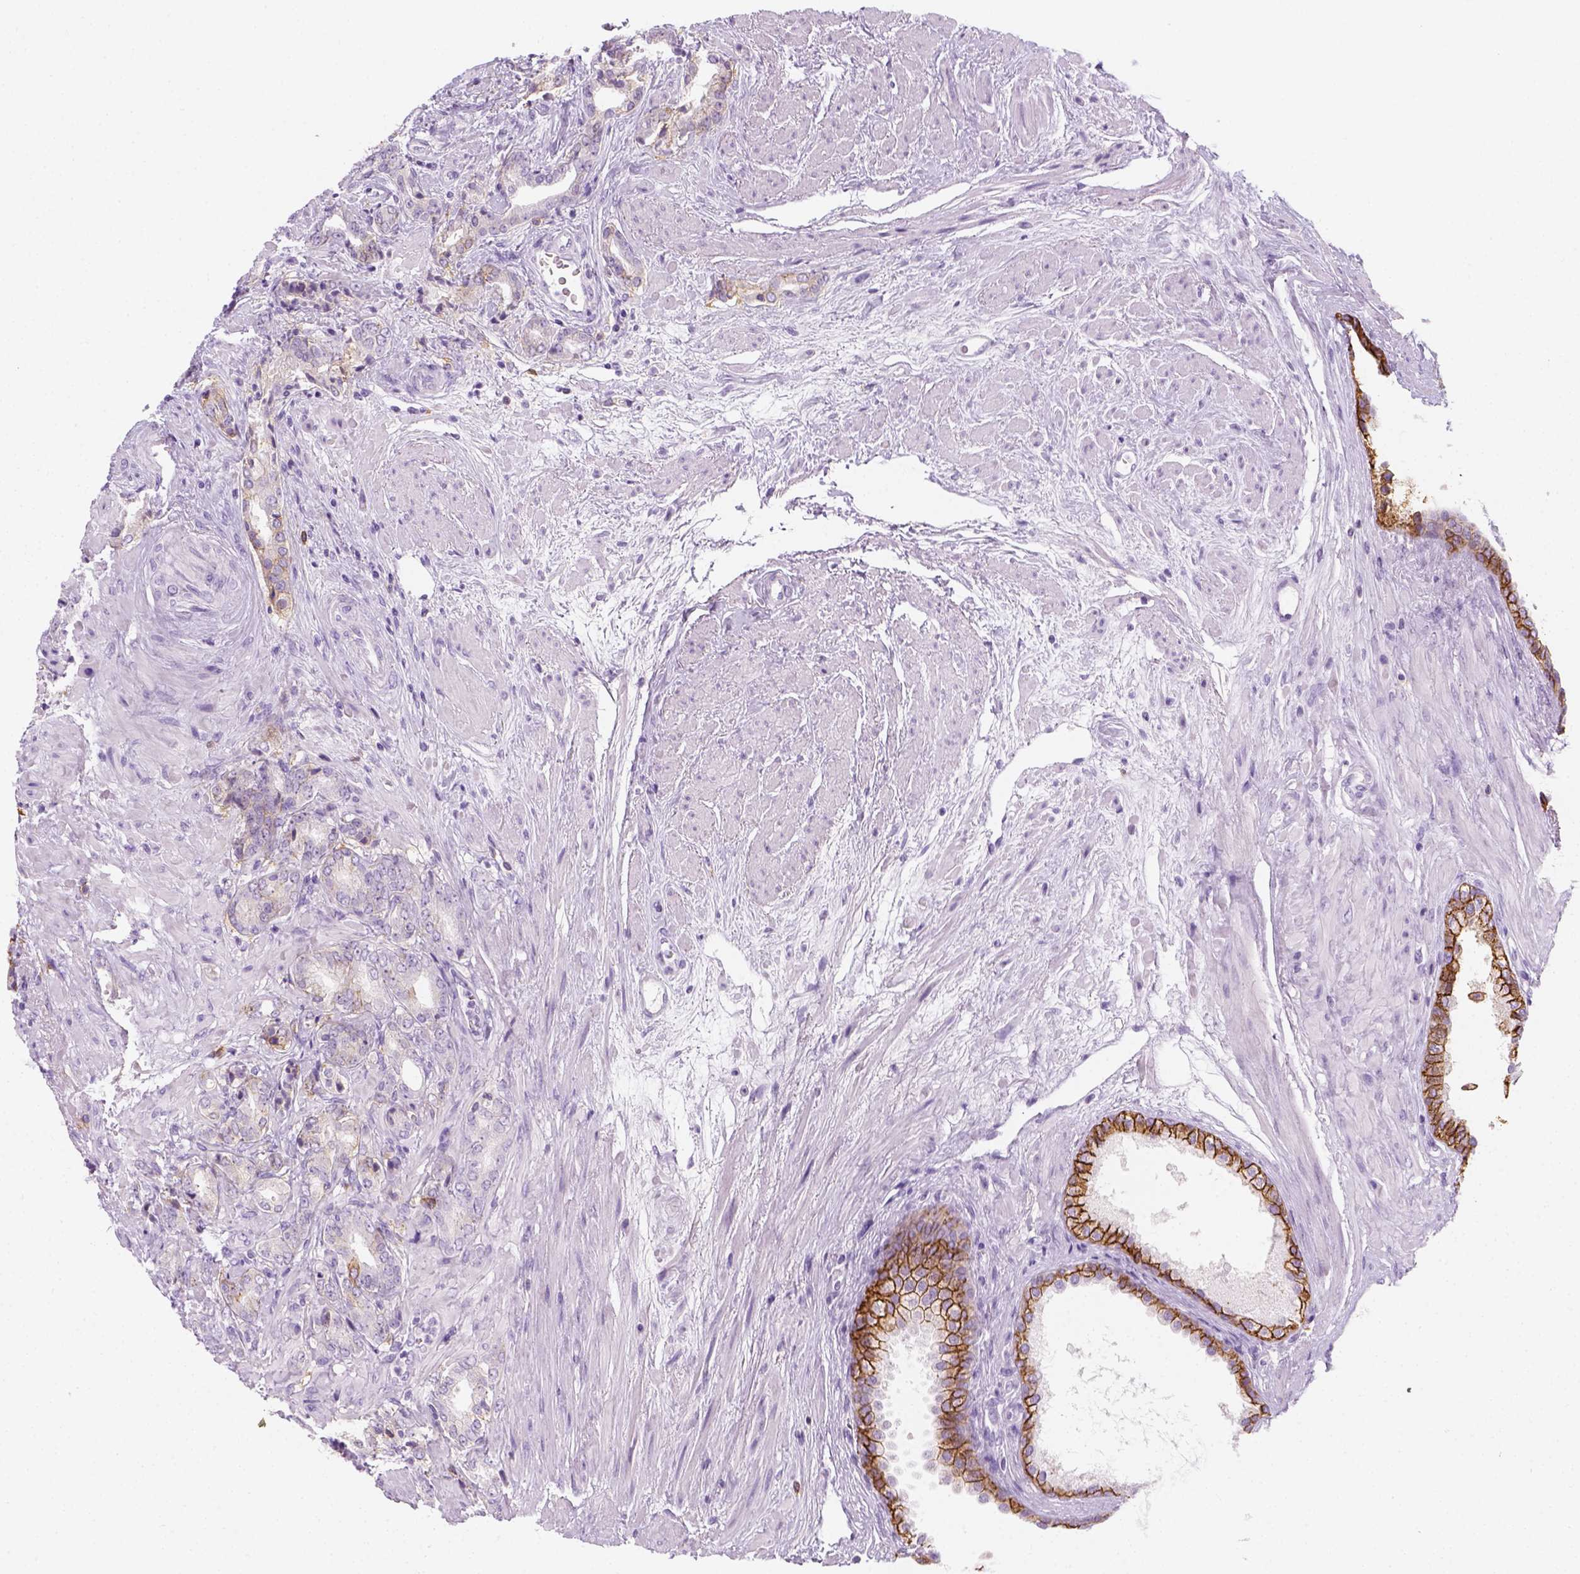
{"staining": {"intensity": "moderate", "quantity": "<25%", "location": "cytoplasmic/membranous"}, "tissue": "prostate cancer", "cell_type": "Tumor cells", "image_type": "cancer", "snomed": [{"axis": "morphology", "description": "Adenocarcinoma, High grade"}, {"axis": "topography", "description": "Prostate"}], "caption": "A histopathology image of human high-grade adenocarcinoma (prostate) stained for a protein displays moderate cytoplasmic/membranous brown staining in tumor cells.", "gene": "AQP3", "patient": {"sex": "male", "age": 56}}